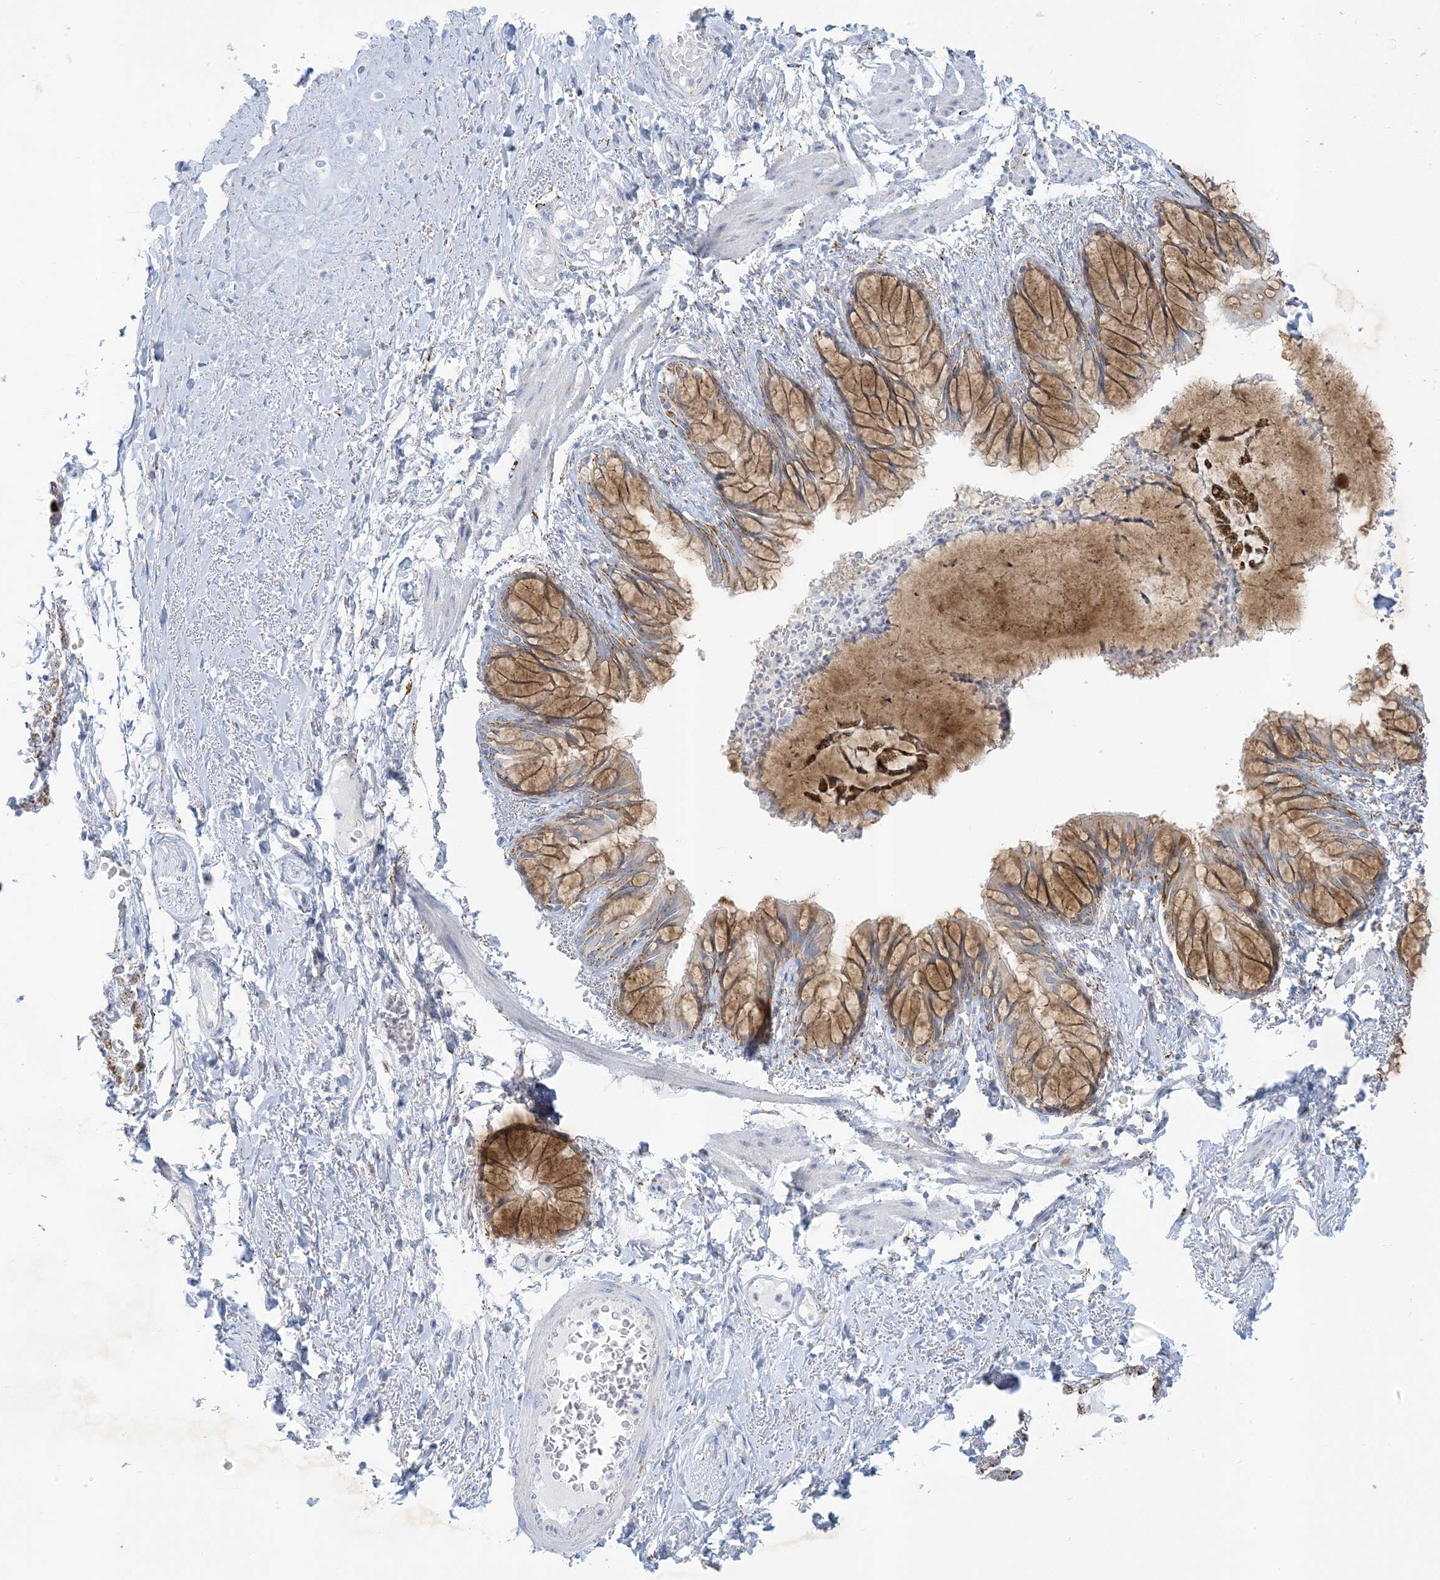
{"staining": {"intensity": "moderate", "quantity": ">75%", "location": "cytoplasmic/membranous"}, "tissue": "bronchus", "cell_type": "Respiratory epithelial cells", "image_type": "normal", "snomed": [{"axis": "morphology", "description": "Normal tissue, NOS"}, {"axis": "topography", "description": "Cartilage tissue"}, {"axis": "topography", "description": "Bronchus"}, {"axis": "topography", "description": "Lung"}], "caption": "Immunohistochemical staining of unremarkable human bronchus exhibits >75% levels of moderate cytoplasmic/membranous protein staining in about >75% of respiratory epithelial cells. (DAB (3,3'-diaminobenzidine) = brown stain, brightfield microscopy at high magnification).", "gene": "ZDHHC4", "patient": {"sex": "female", "age": 49}}